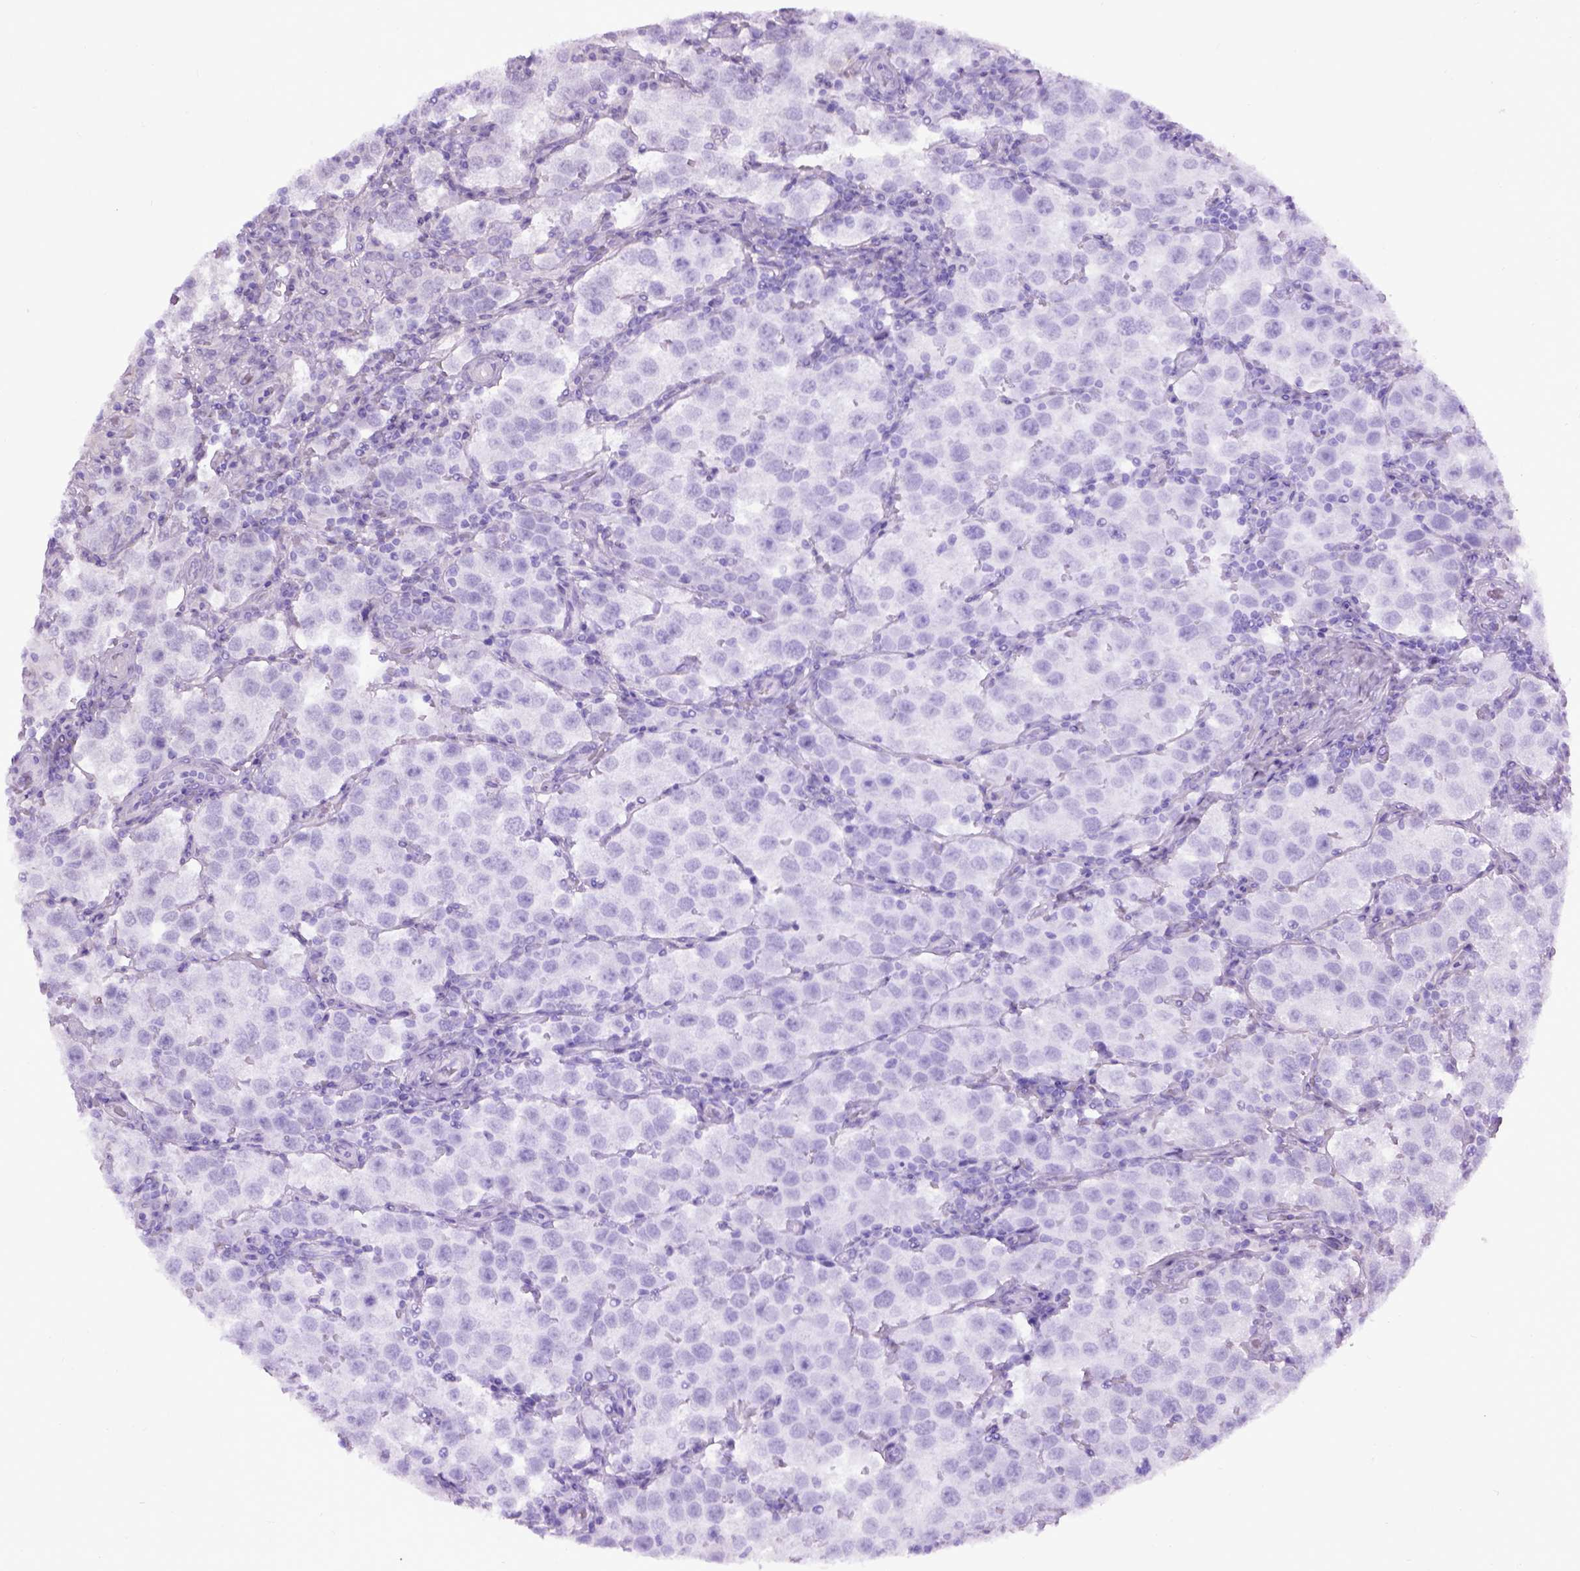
{"staining": {"intensity": "negative", "quantity": "none", "location": "none"}, "tissue": "testis cancer", "cell_type": "Tumor cells", "image_type": "cancer", "snomed": [{"axis": "morphology", "description": "Seminoma, NOS"}, {"axis": "topography", "description": "Testis"}], "caption": "Immunohistochemical staining of seminoma (testis) exhibits no significant positivity in tumor cells.", "gene": "EMILIN3", "patient": {"sex": "male", "age": 37}}